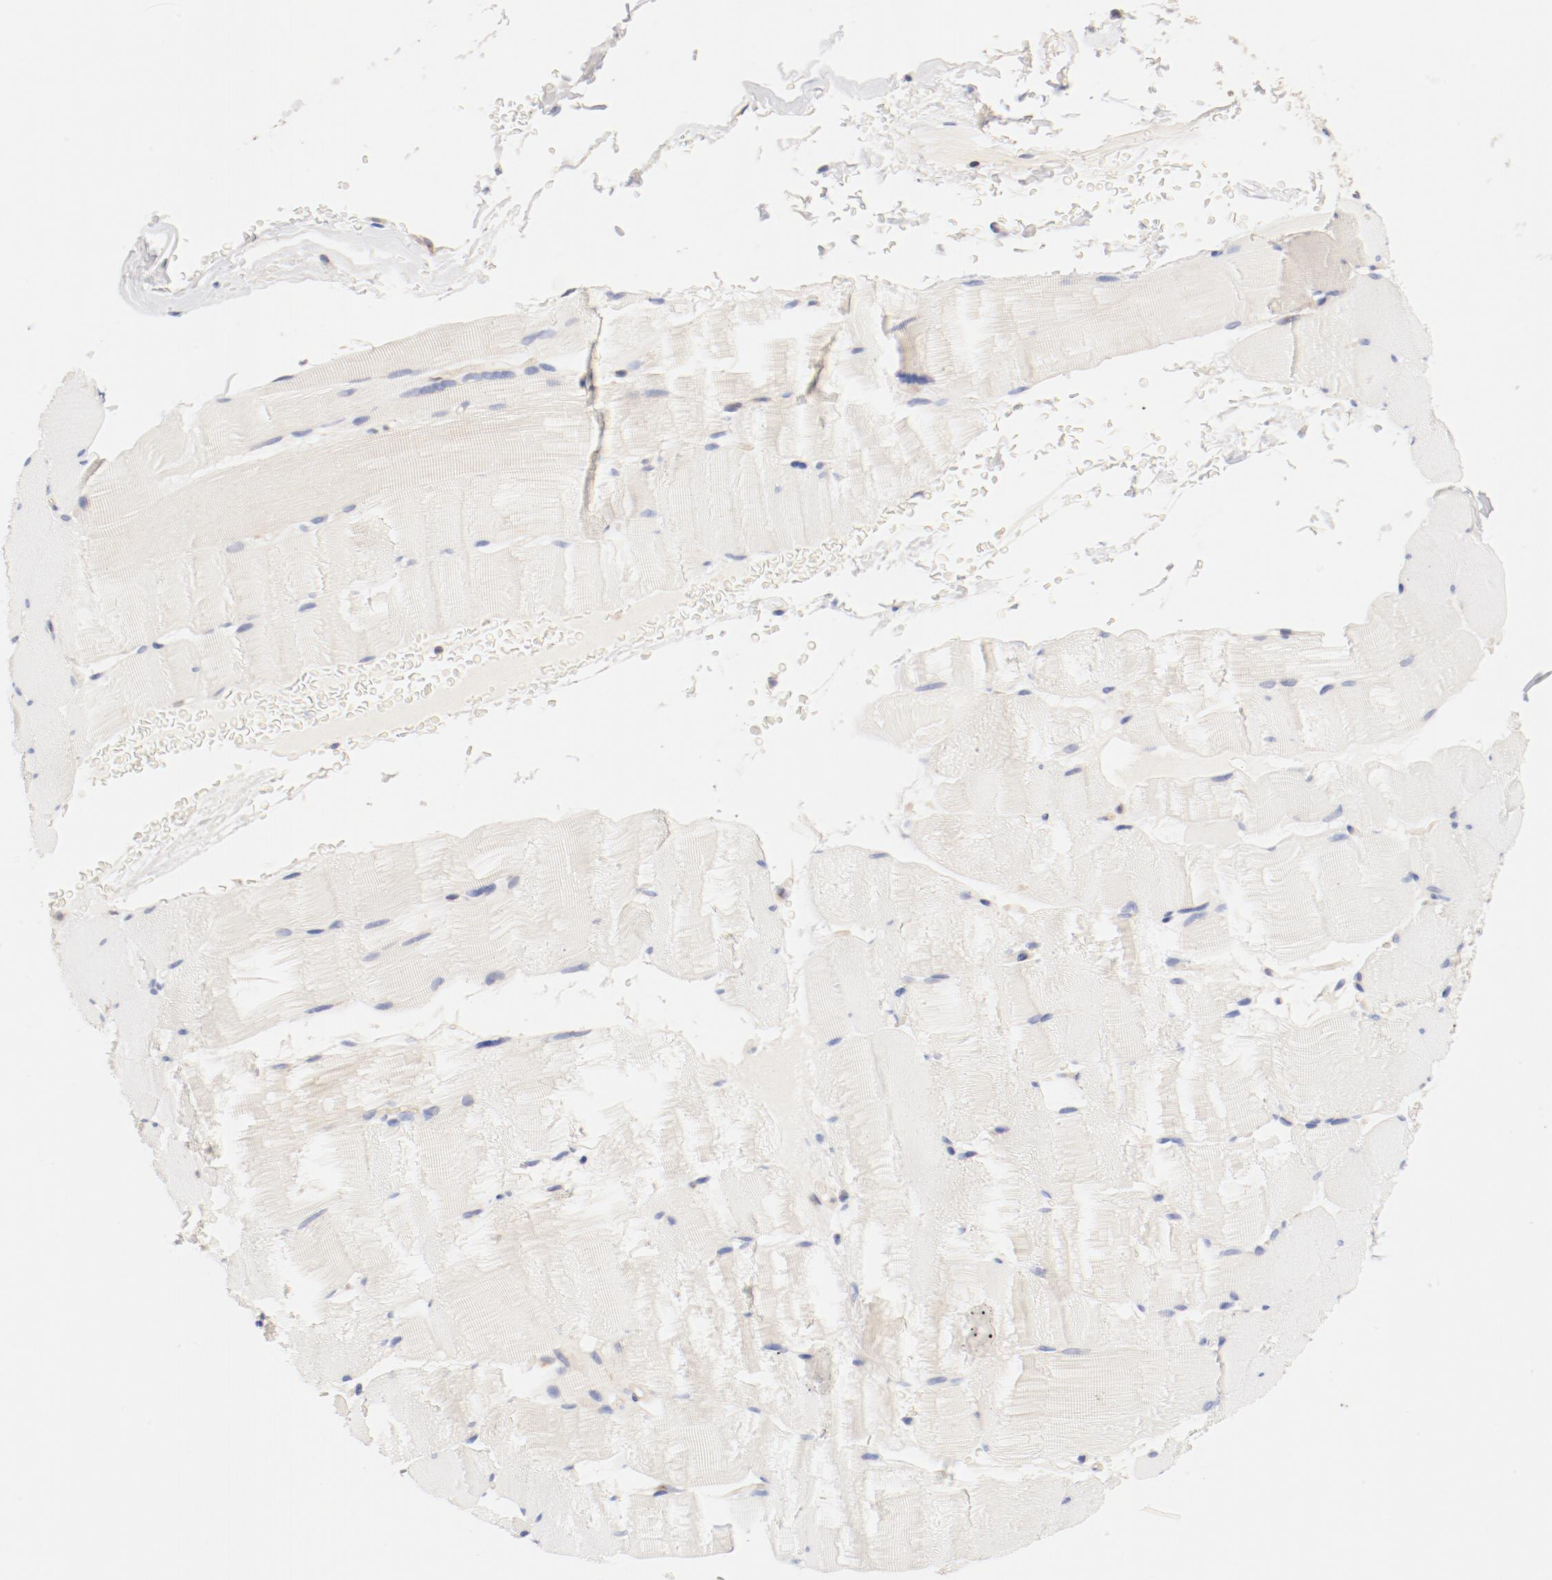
{"staining": {"intensity": "weak", "quantity": ">75%", "location": "cytoplasmic/membranous"}, "tissue": "skeletal muscle", "cell_type": "Myocytes", "image_type": "normal", "snomed": [{"axis": "morphology", "description": "Normal tissue, NOS"}, {"axis": "topography", "description": "Skeletal muscle"}], "caption": "IHC micrograph of benign skeletal muscle stained for a protein (brown), which shows low levels of weak cytoplasmic/membranous positivity in approximately >75% of myocytes.", "gene": "DYNC1H1", "patient": {"sex": "male", "age": 62}}